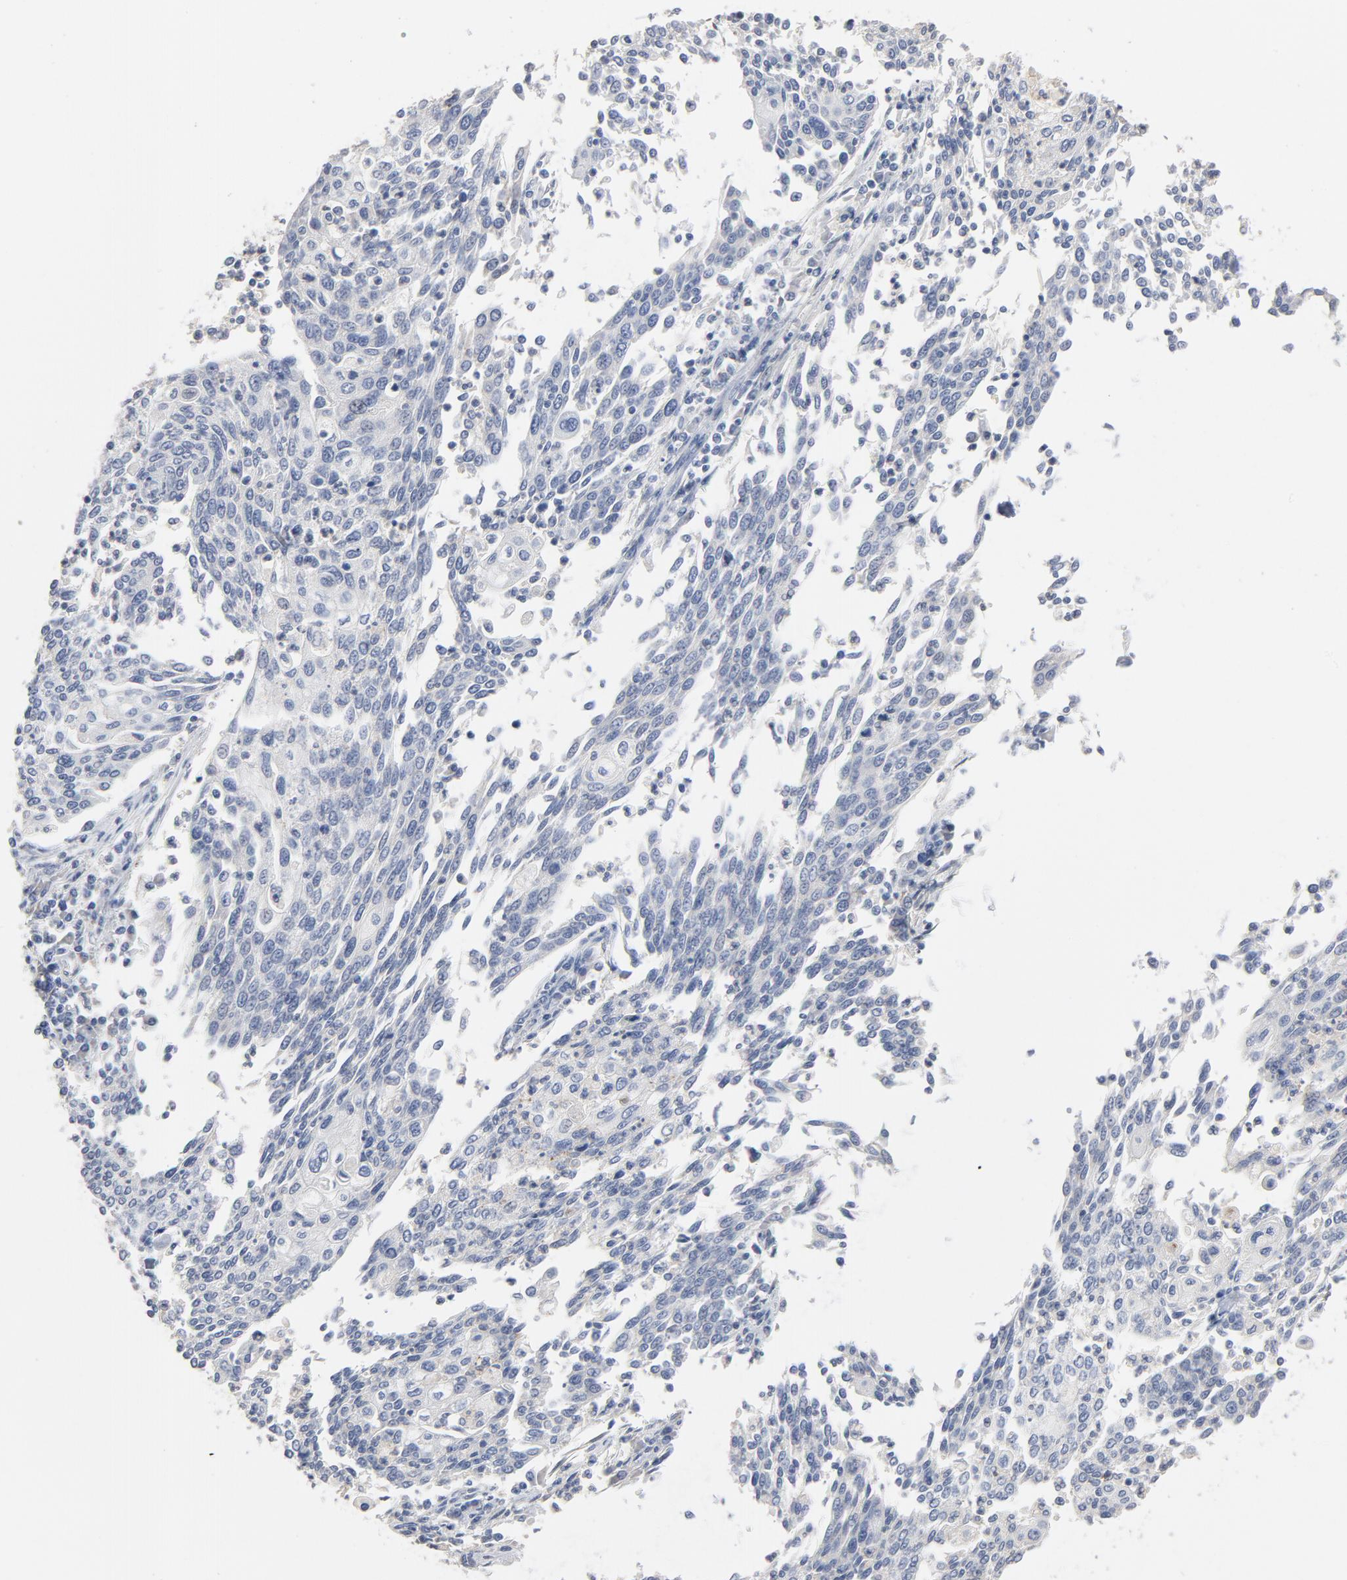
{"staining": {"intensity": "negative", "quantity": "none", "location": "none"}, "tissue": "cervical cancer", "cell_type": "Tumor cells", "image_type": "cancer", "snomed": [{"axis": "morphology", "description": "Squamous cell carcinoma, NOS"}, {"axis": "topography", "description": "Cervix"}], "caption": "The image demonstrates no significant expression in tumor cells of cervical squamous cell carcinoma. (DAB immunohistochemistry (IHC), high magnification).", "gene": "AK7", "patient": {"sex": "female", "age": 40}}